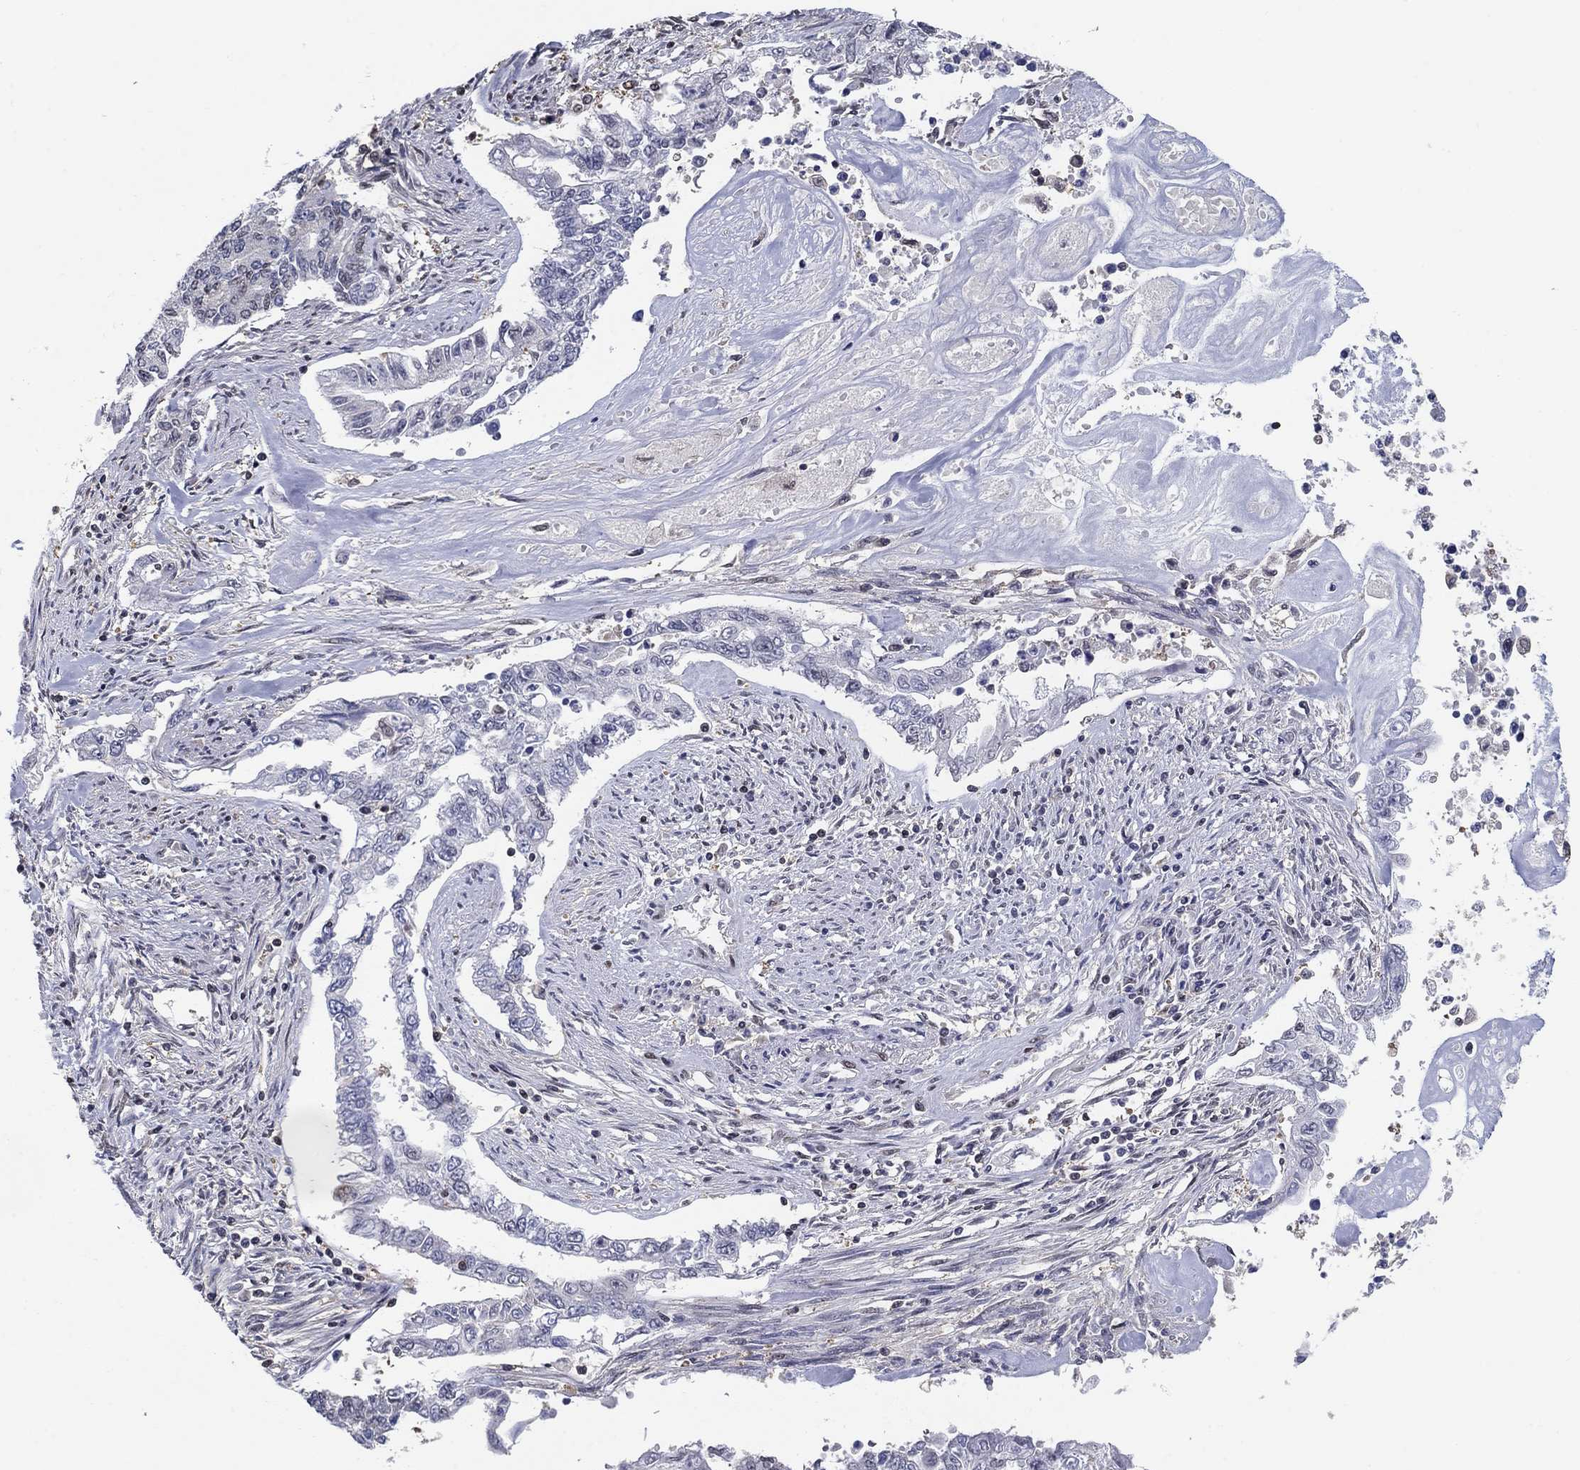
{"staining": {"intensity": "negative", "quantity": "none", "location": "none"}, "tissue": "endometrial cancer", "cell_type": "Tumor cells", "image_type": "cancer", "snomed": [{"axis": "morphology", "description": "Adenocarcinoma, NOS"}, {"axis": "topography", "description": "Uterus"}], "caption": "An immunohistochemistry (IHC) photomicrograph of endometrial cancer (adenocarcinoma) is shown. There is no staining in tumor cells of endometrial cancer (adenocarcinoma). The staining is performed using DAB brown chromogen with nuclei counter-stained in using hematoxylin.", "gene": "CENPE", "patient": {"sex": "female", "age": 59}}